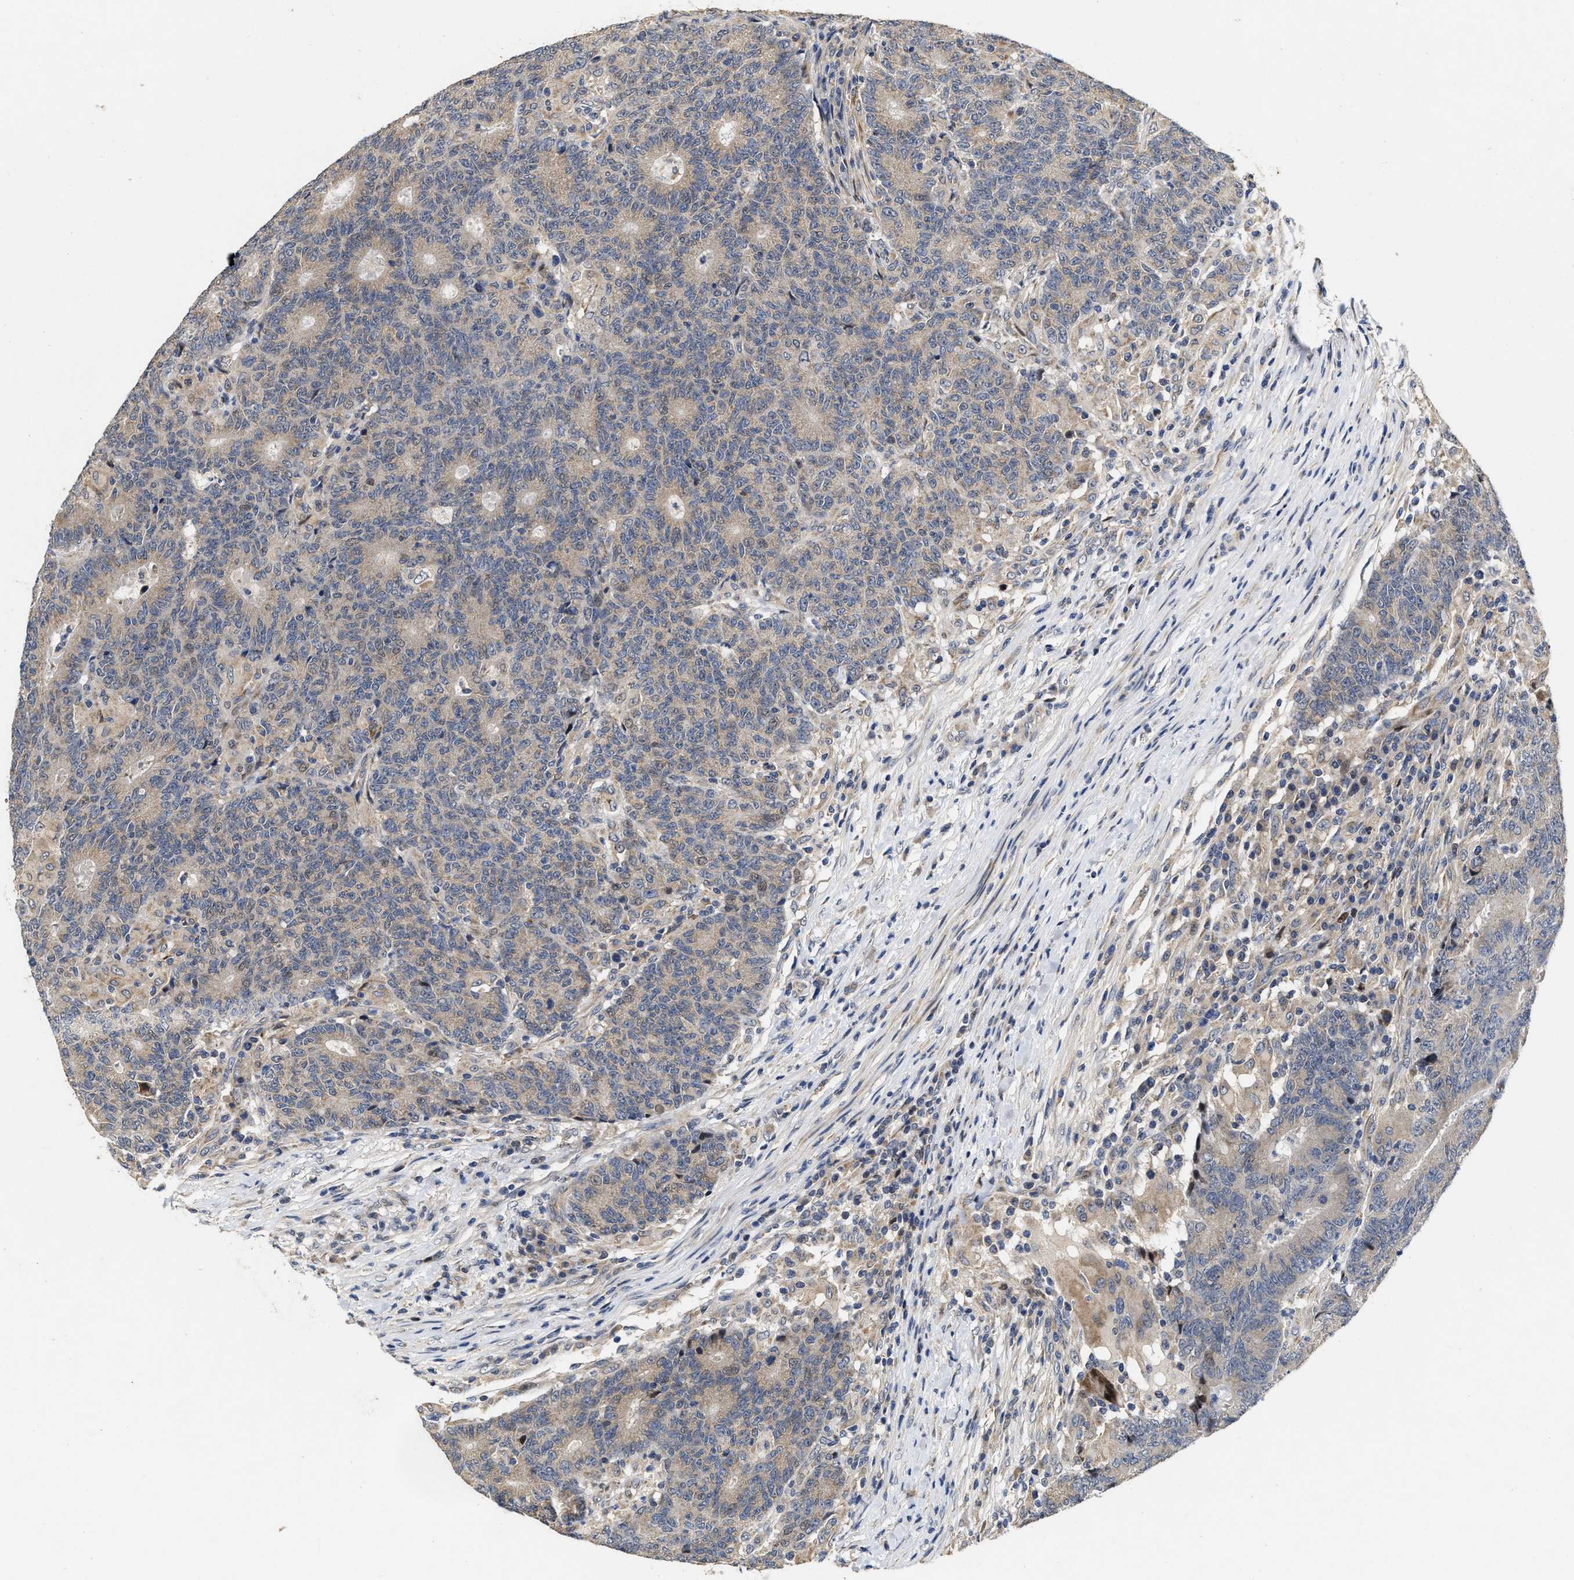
{"staining": {"intensity": "weak", "quantity": ">75%", "location": "cytoplasmic/membranous"}, "tissue": "colorectal cancer", "cell_type": "Tumor cells", "image_type": "cancer", "snomed": [{"axis": "morphology", "description": "Normal tissue, NOS"}, {"axis": "morphology", "description": "Adenocarcinoma, NOS"}, {"axis": "topography", "description": "Colon"}], "caption": "A brown stain shows weak cytoplasmic/membranous expression of a protein in colorectal cancer tumor cells. The protein of interest is shown in brown color, while the nuclei are stained blue.", "gene": "SCYL2", "patient": {"sex": "female", "age": 75}}